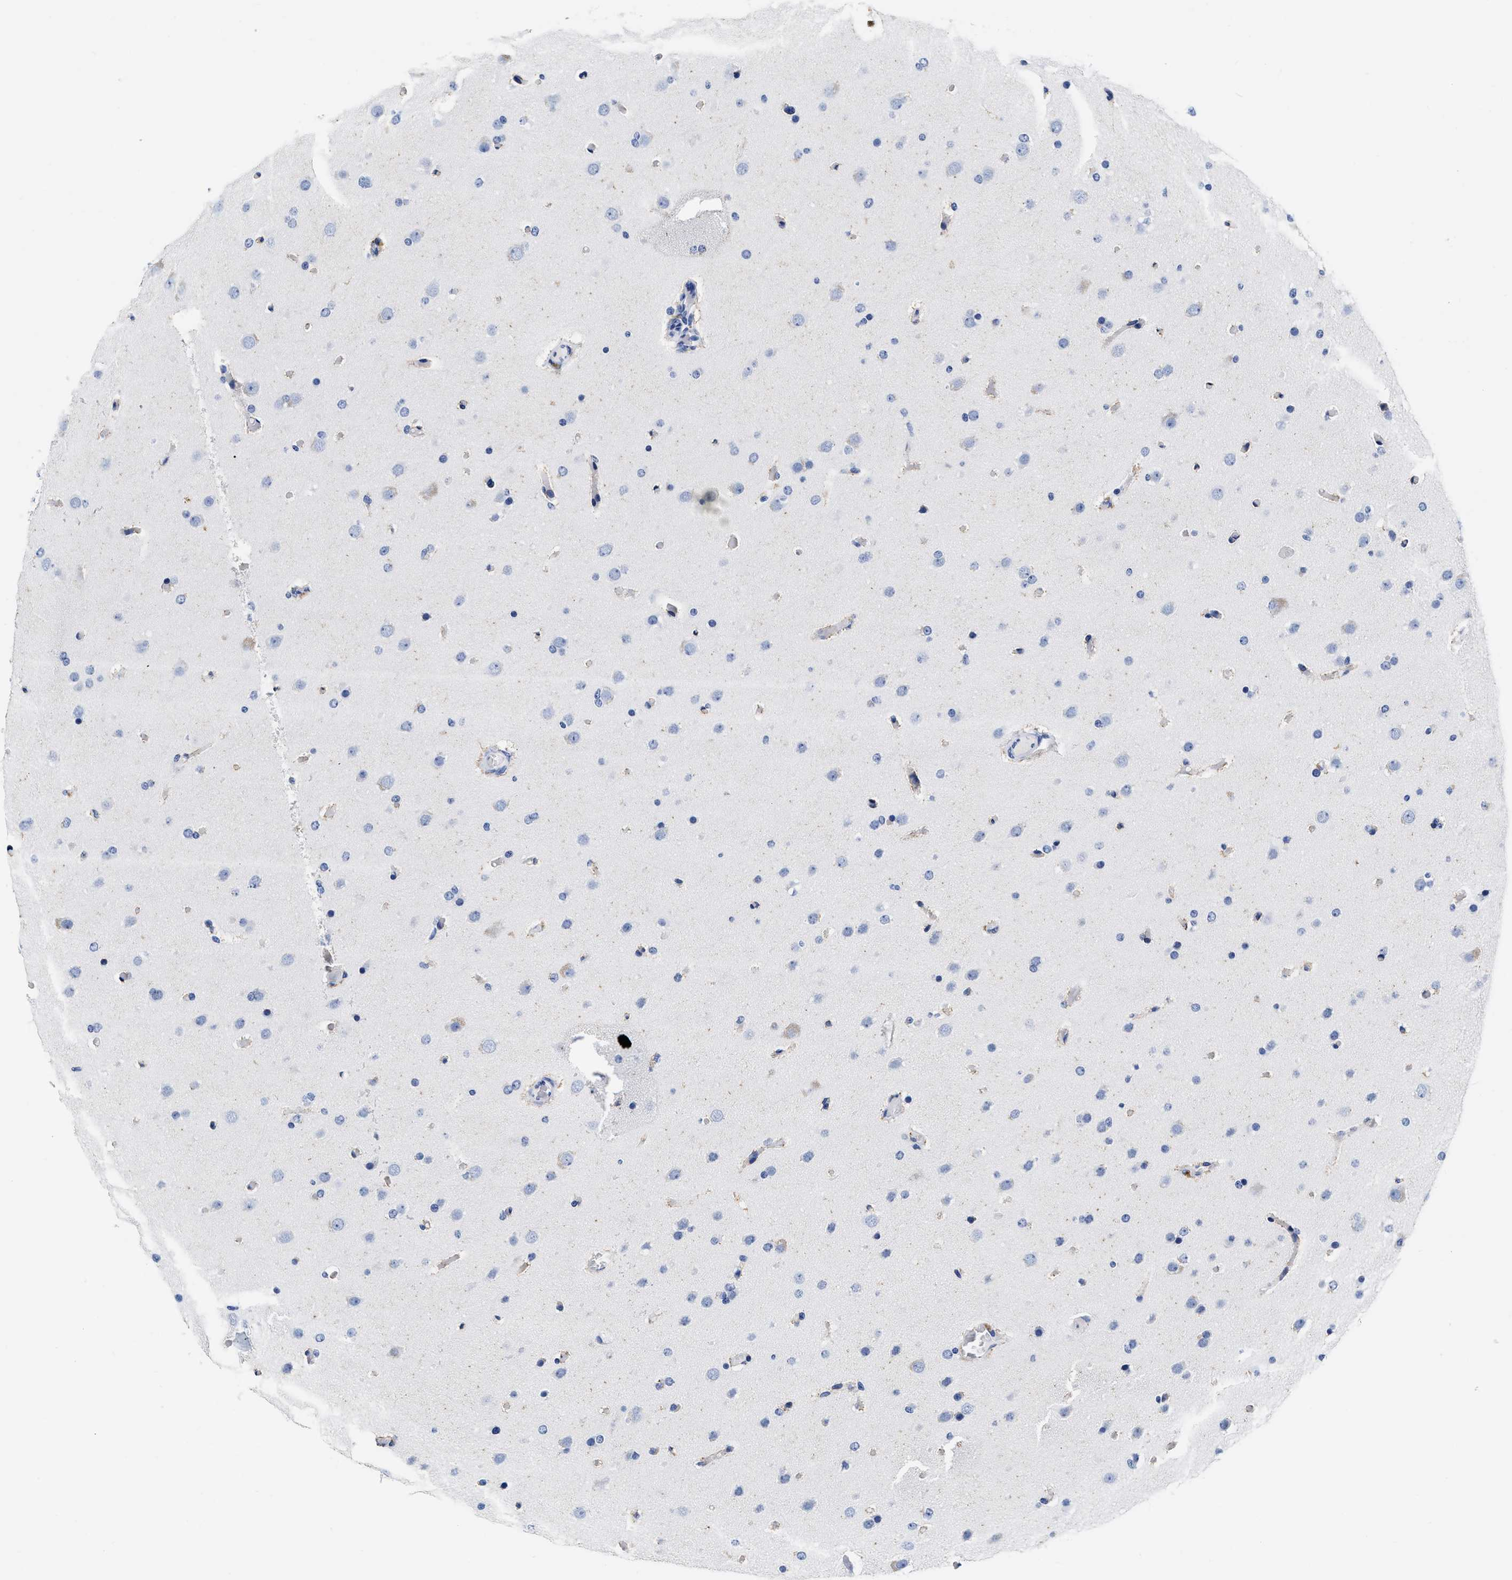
{"staining": {"intensity": "negative", "quantity": "none", "location": "none"}, "tissue": "glioma", "cell_type": "Tumor cells", "image_type": "cancer", "snomed": [{"axis": "morphology", "description": "Glioma, malignant, High grade"}, {"axis": "topography", "description": "Cerebral cortex"}], "caption": "High power microscopy micrograph of an immunohistochemistry (IHC) micrograph of glioma, revealing no significant positivity in tumor cells. Nuclei are stained in blue.", "gene": "CER1", "patient": {"sex": "female", "age": 36}}